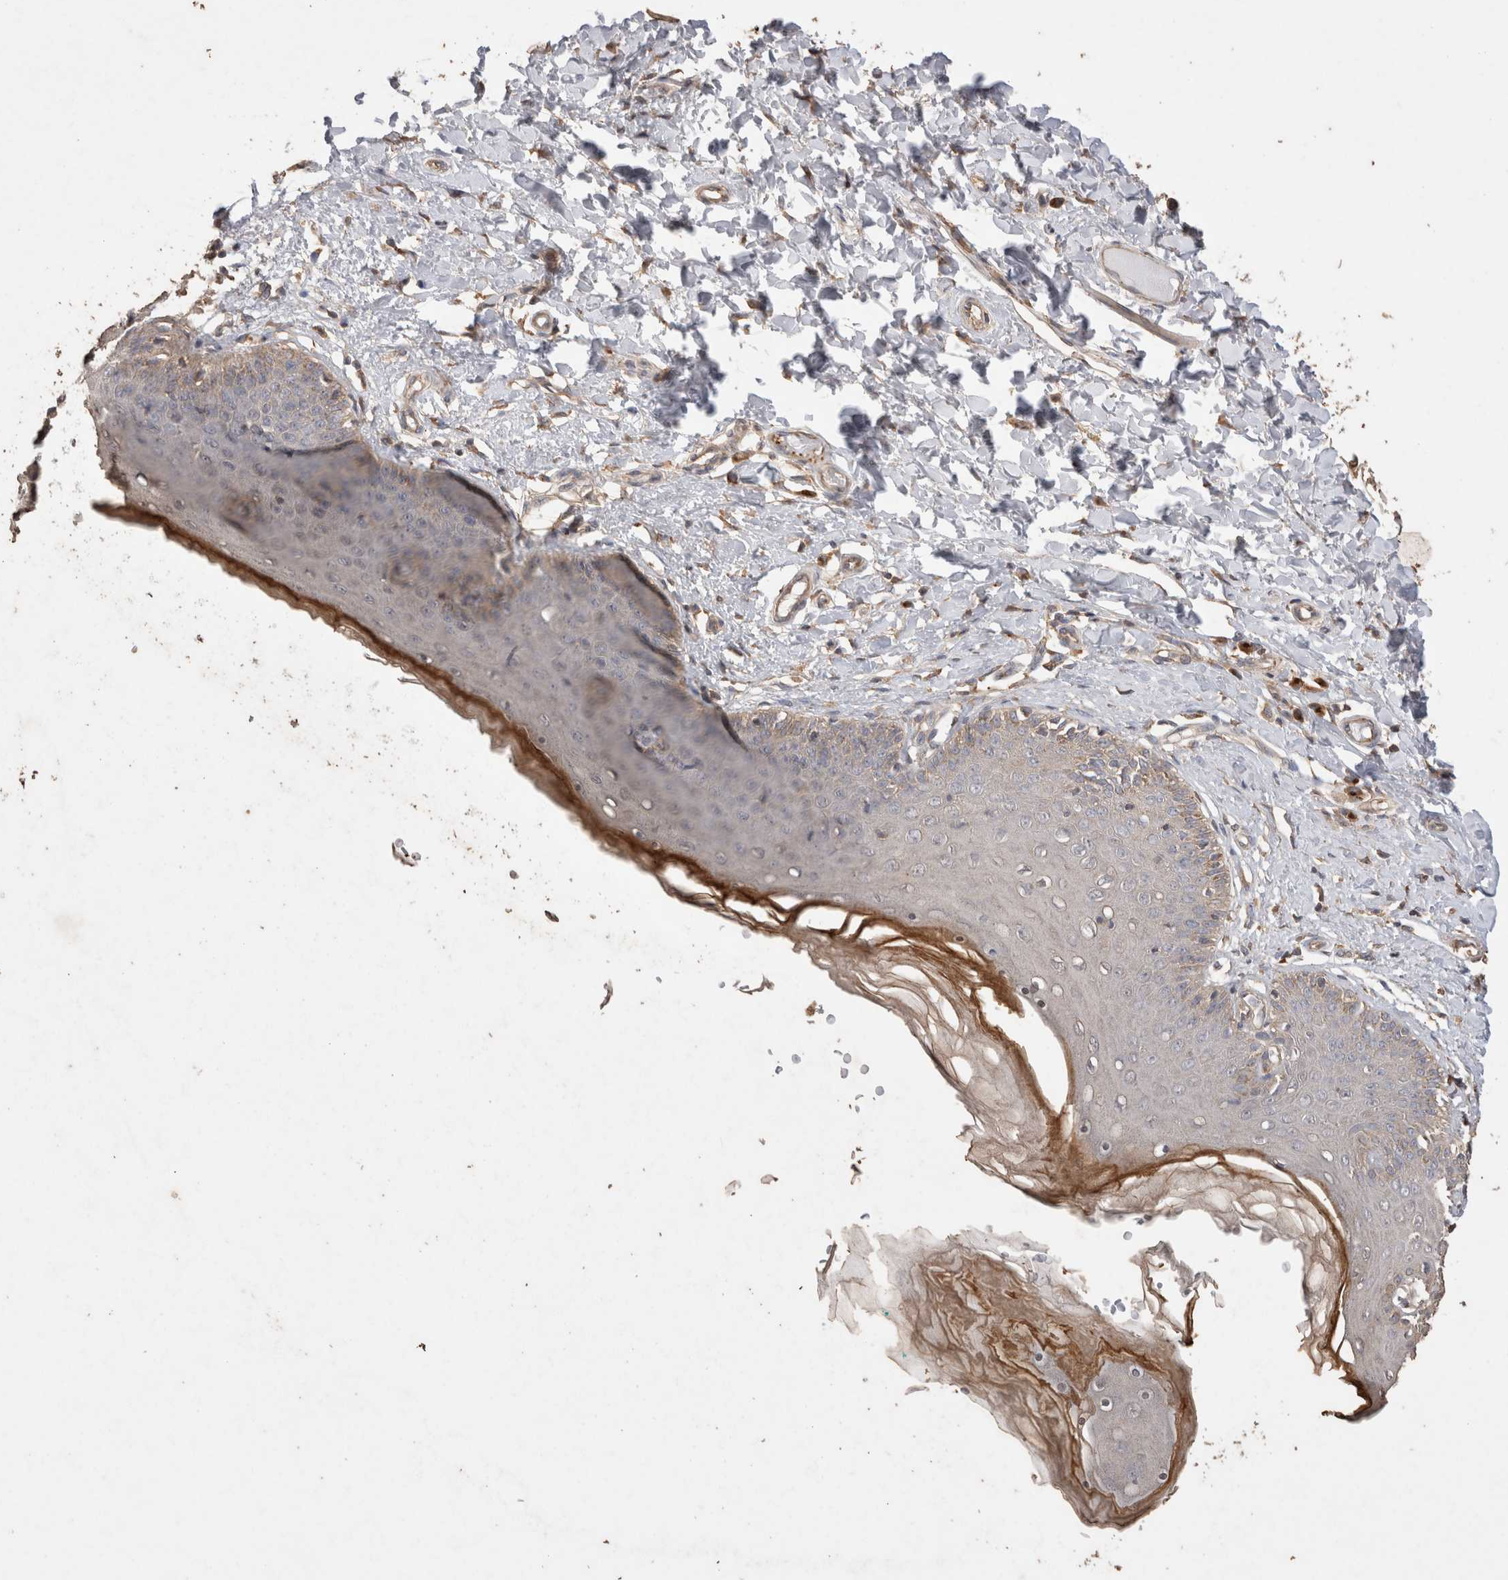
{"staining": {"intensity": "weak", "quantity": "25%-75%", "location": "cytoplasmic/membranous"}, "tissue": "skin", "cell_type": "Epidermal cells", "image_type": "normal", "snomed": [{"axis": "morphology", "description": "Normal tissue, NOS"}, {"axis": "topography", "description": "Vulva"}], "caption": "The immunohistochemical stain shows weak cytoplasmic/membranous positivity in epidermal cells of unremarkable skin. (DAB IHC with brightfield microscopy, high magnification).", "gene": "SNX31", "patient": {"sex": "female", "age": 66}}